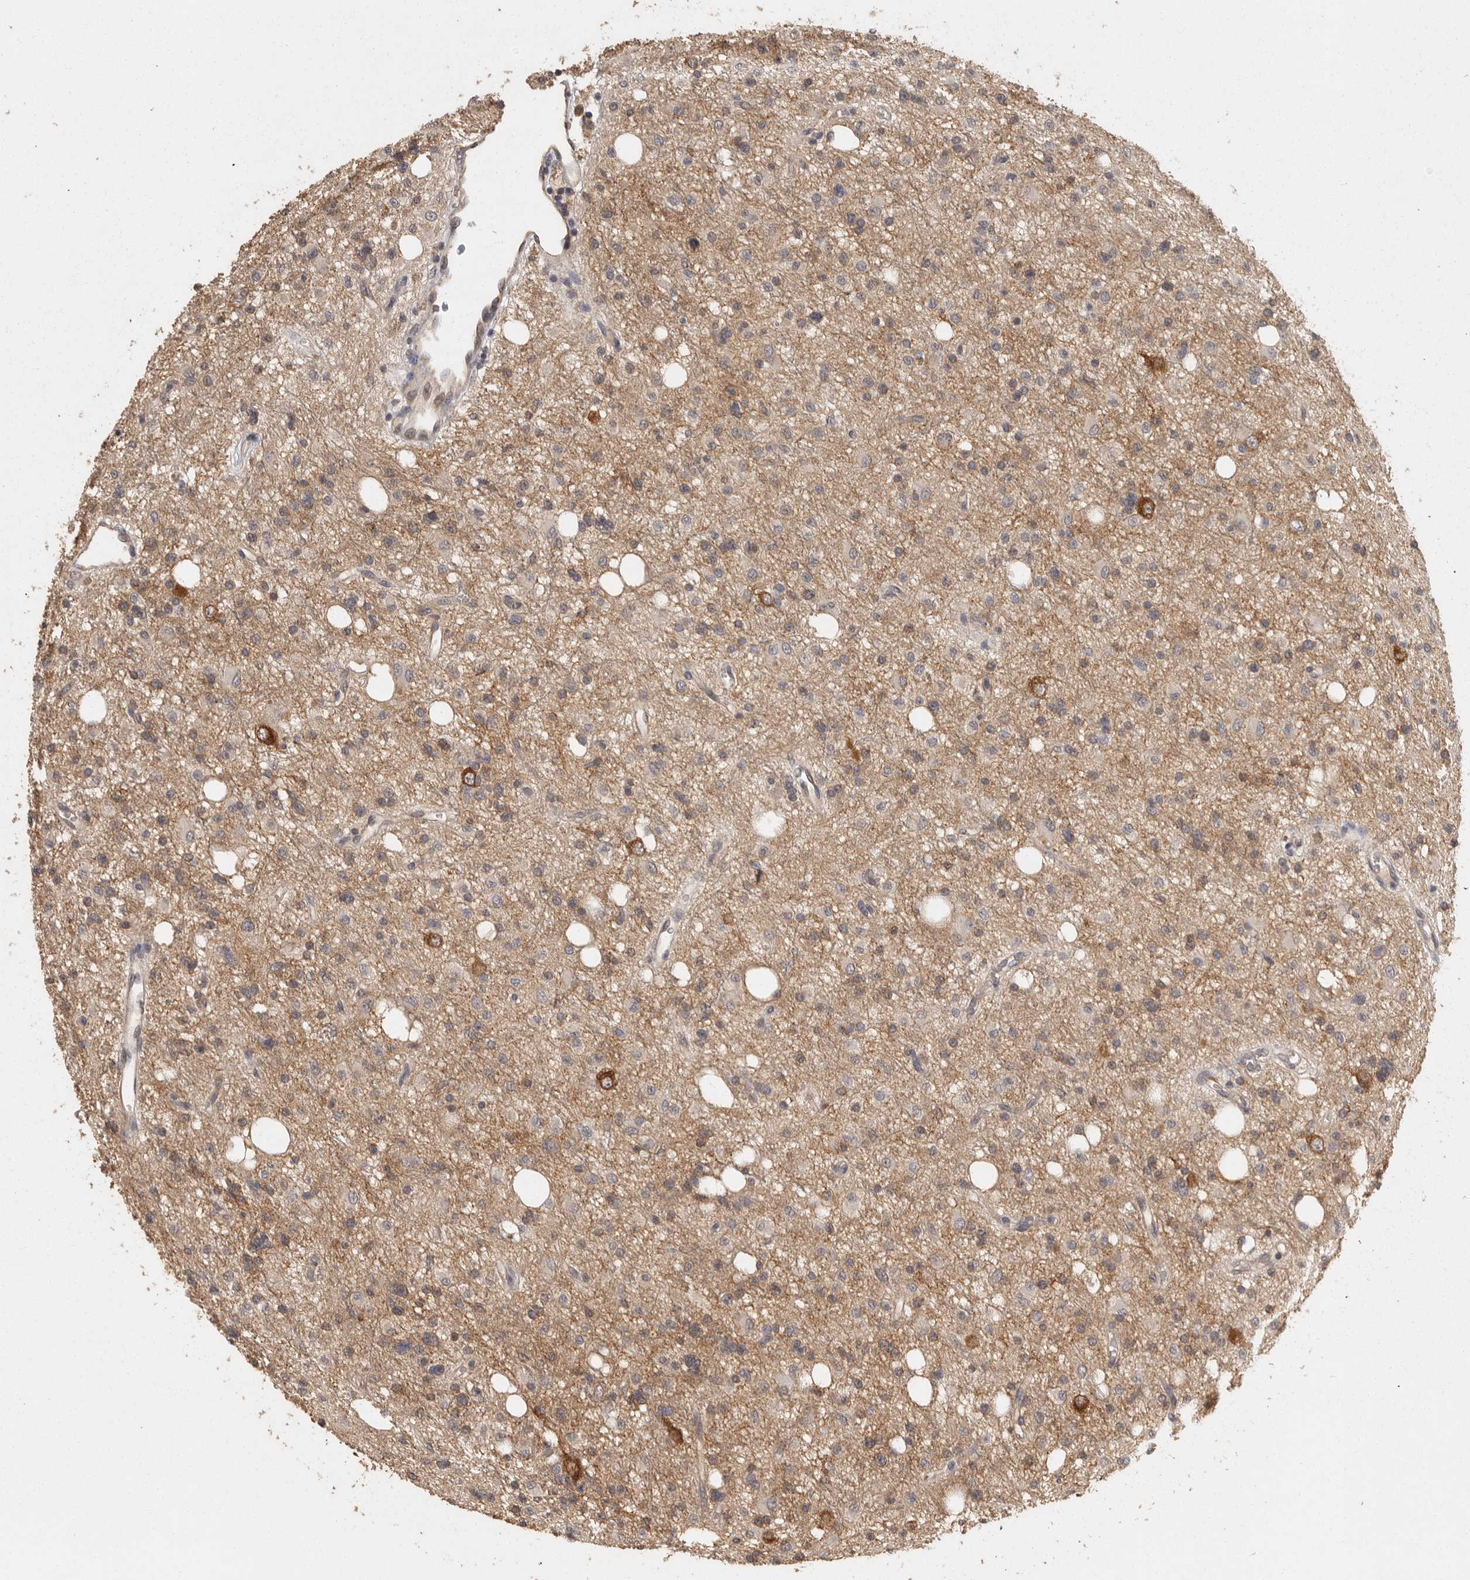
{"staining": {"intensity": "moderate", "quantity": "25%-75%", "location": "cytoplasmic/membranous"}, "tissue": "glioma", "cell_type": "Tumor cells", "image_type": "cancer", "snomed": [{"axis": "morphology", "description": "Glioma, malignant, High grade"}, {"axis": "topography", "description": "Brain"}], "caption": "A medium amount of moderate cytoplasmic/membranous positivity is seen in approximately 25%-75% of tumor cells in malignant glioma (high-grade) tissue.", "gene": "BAIAP2", "patient": {"sex": "female", "age": 62}}